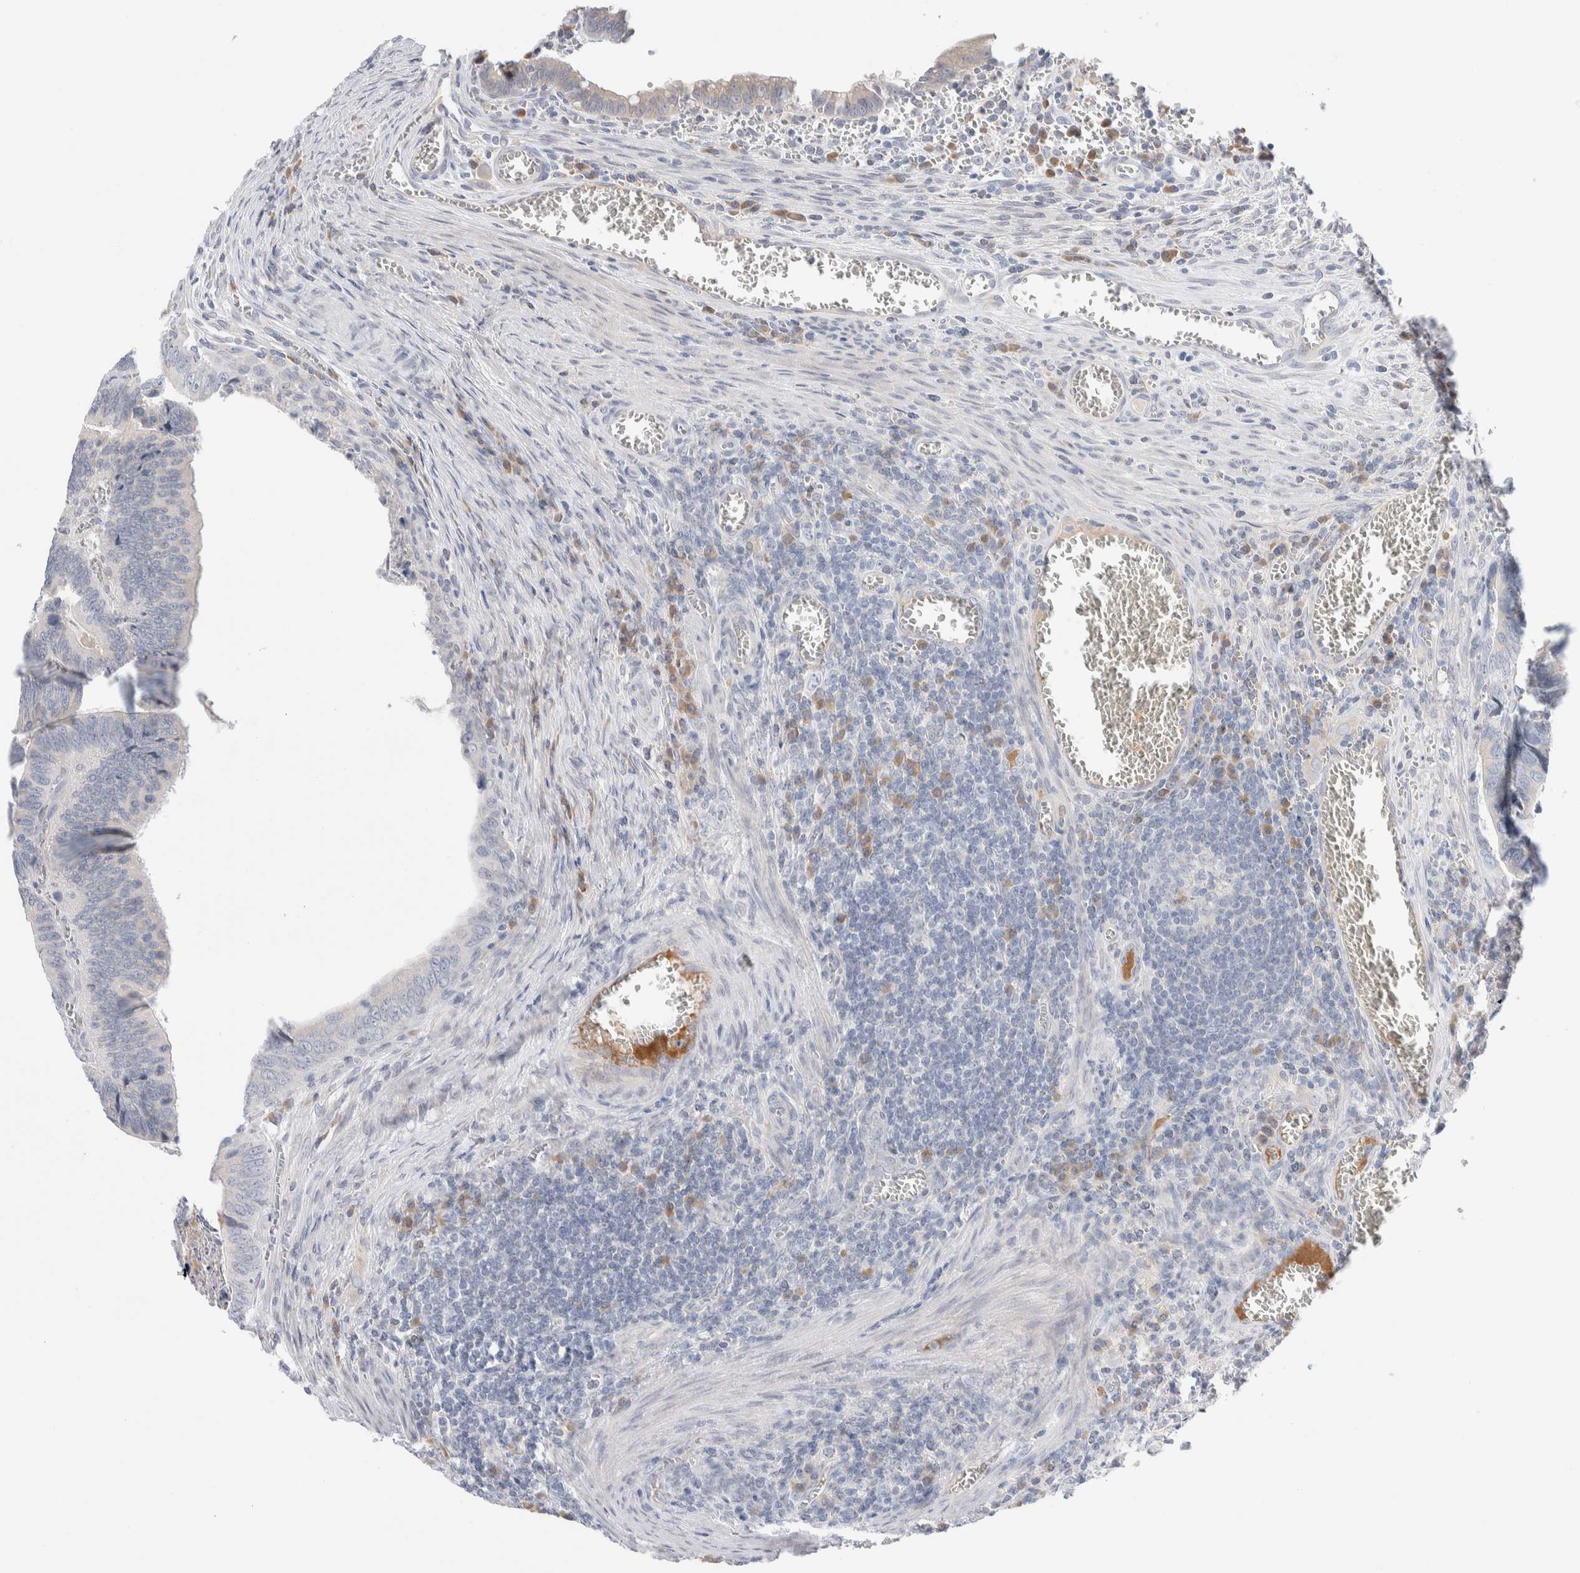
{"staining": {"intensity": "negative", "quantity": "none", "location": "none"}, "tissue": "colorectal cancer", "cell_type": "Tumor cells", "image_type": "cancer", "snomed": [{"axis": "morphology", "description": "Inflammation, NOS"}, {"axis": "morphology", "description": "Adenocarcinoma, NOS"}, {"axis": "topography", "description": "Colon"}], "caption": "Immunohistochemistry image of neoplastic tissue: human colorectal adenocarcinoma stained with DAB (3,3'-diaminobenzidine) reveals no significant protein expression in tumor cells.", "gene": "RUSF1", "patient": {"sex": "male", "age": 72}}